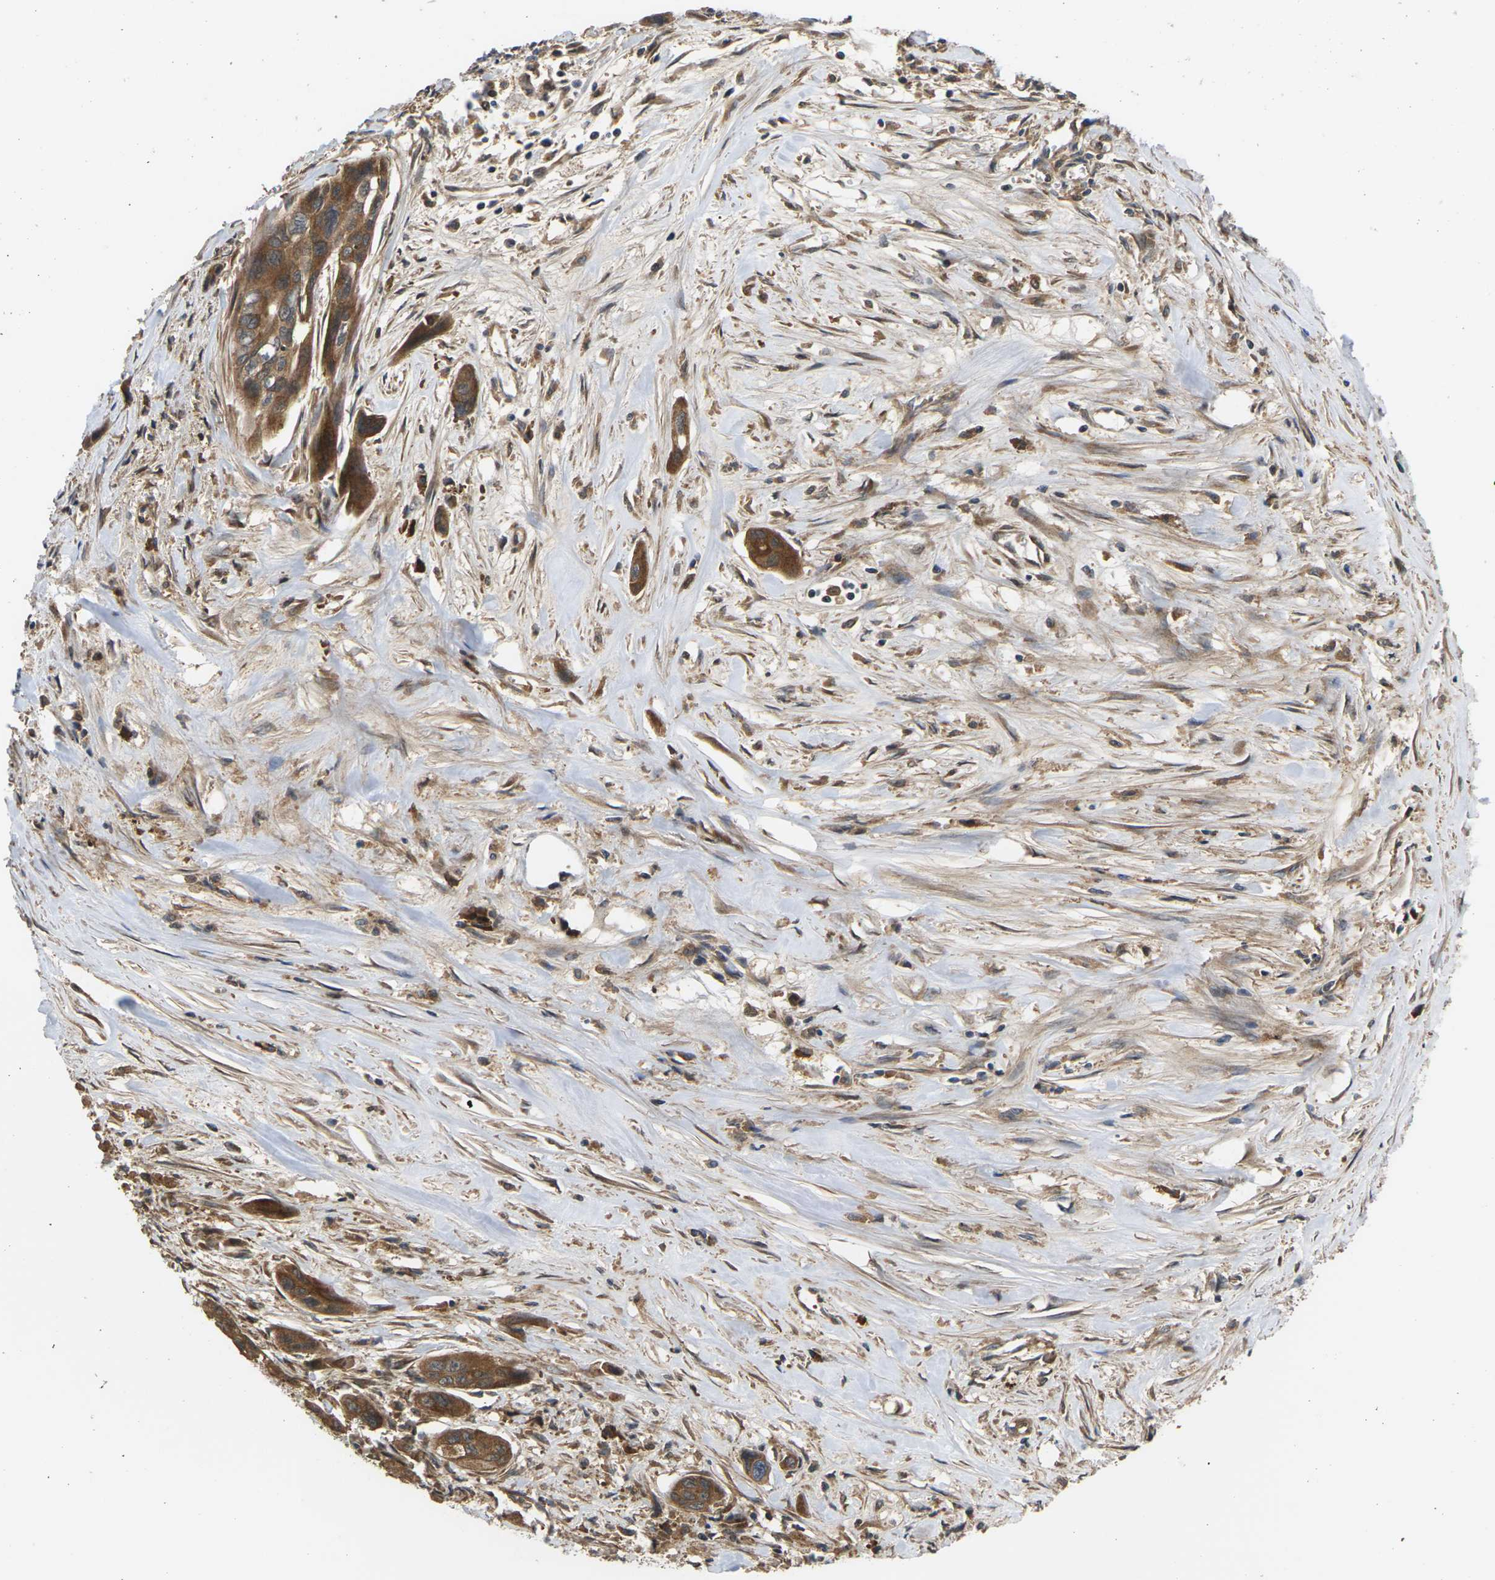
{"staining": {"intensity": "strong", "quantity": ">75%", "location": "cytoplasmic/membranous"}, "tissue": "pancreatic cancer", "cell_type": "Tumor cells", "image_type": "cancer", "snomed": [{"axis": "morphology", "description": "Adenocarcinoma, NOS"}, {"axis": "topography", "description": "Pancreas"}], "caption": "A brown stain shows strong cytoplasmic/membranous staining of a protein in human pancreatic cancer (adenocarcinoma) tumor cells. The staining was performed using DAB (3,3'-diaminobenzidine), with brown indicating positive protein expression. Nuclei are stained blue with hematoxylin.", "gene": "NRAS", "patient": {"sex": "male", "age": 73}}